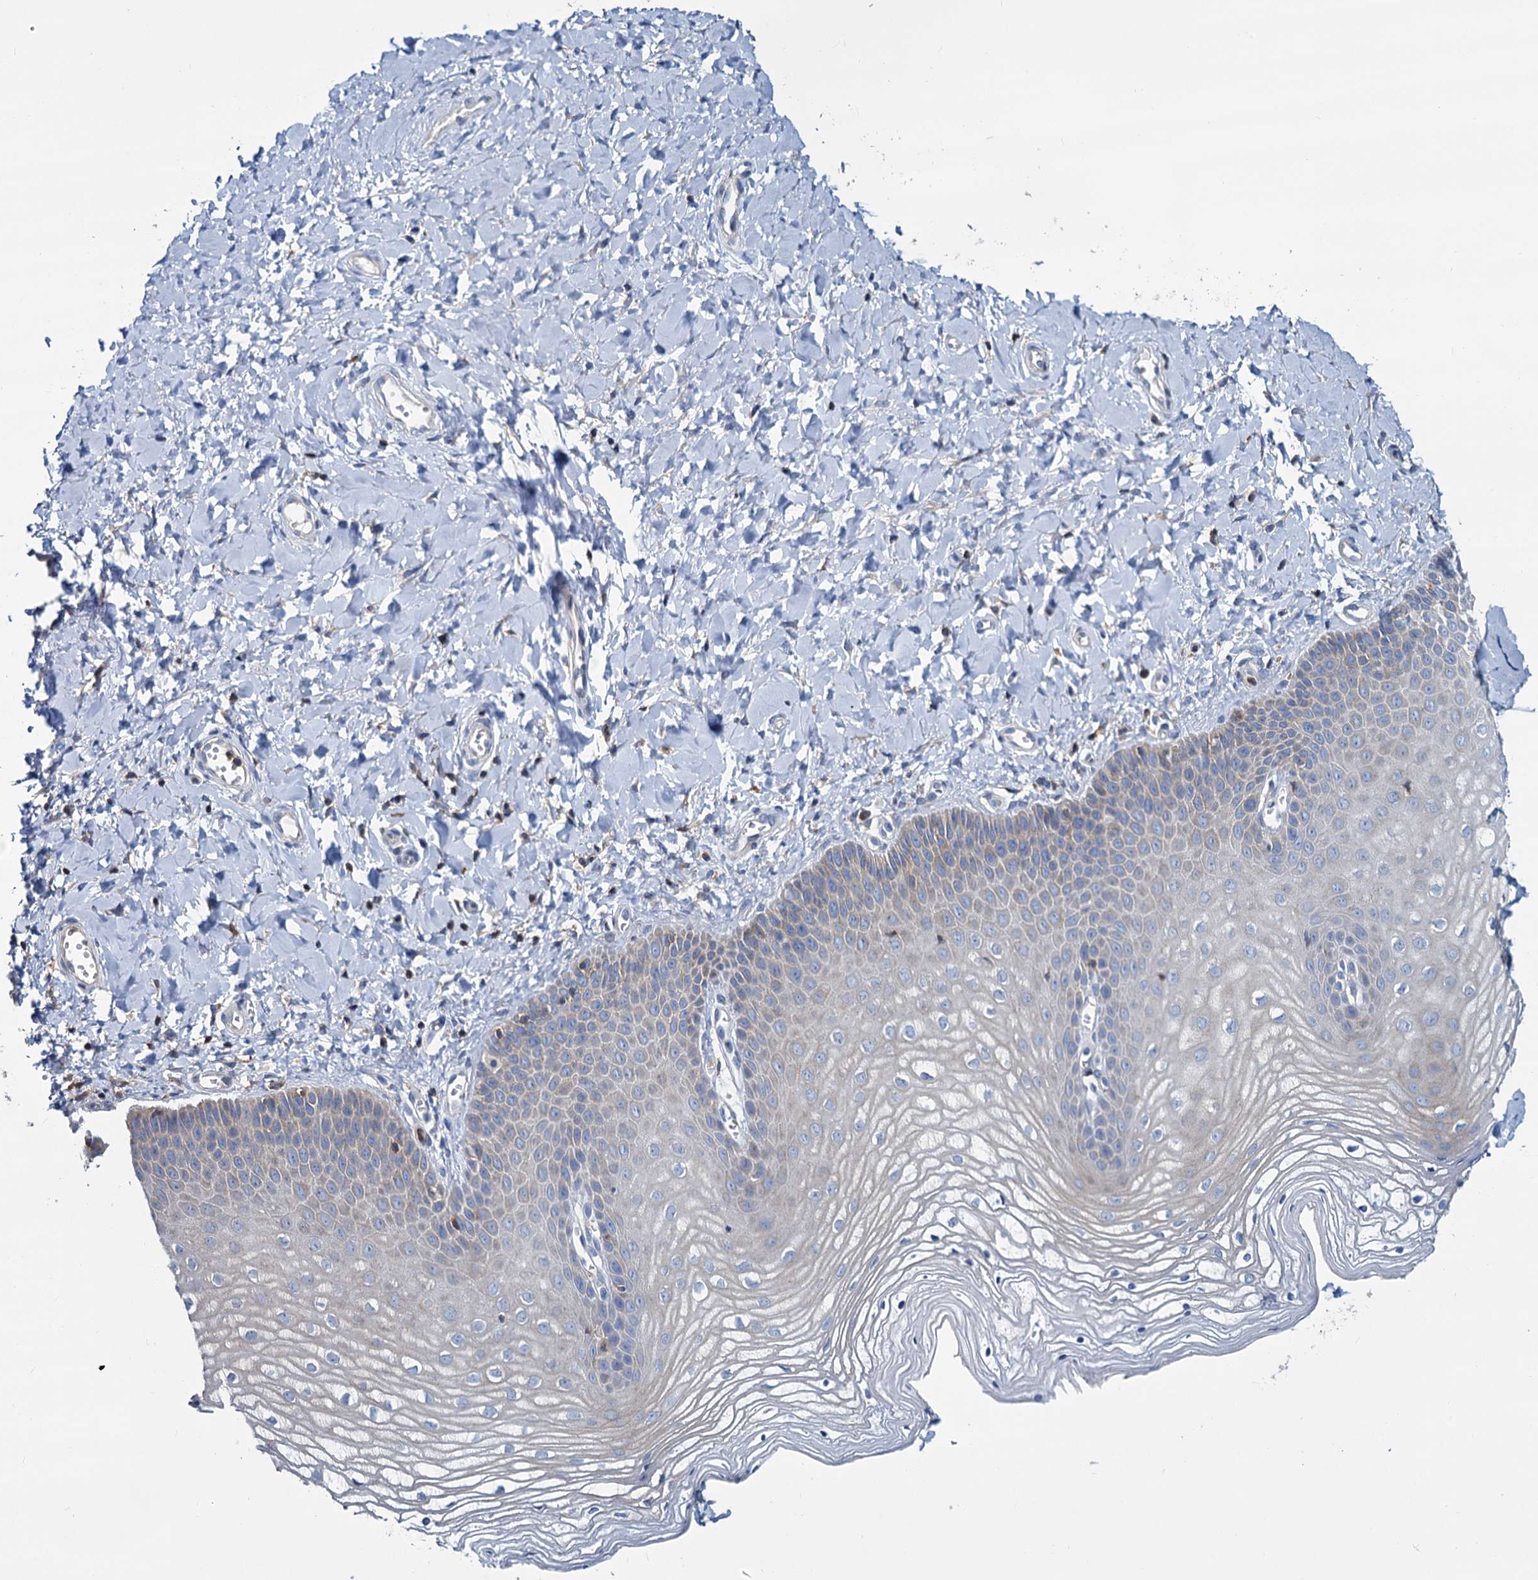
{"staining": {"intensity": "negative", "quantity": "none", "location": "none"}, "tissue": "vagina", "cell_type": "Squamous epithelial cells", "image_type": "normal", "snomed": [{"axis": "morphology", "description": "Normal tissue, NOS"}, {"axis": "topography", "description": "Vagina"}, {"axis": "topography", "description": "Cervix"}], "caption": "There is no significant expression in squamous epithelial cells of vagina. (DAB immunohistochemistry (IHC), high magnification).", "gene": "LRCH4", "patient": {"sex": "female", "age": 40}}